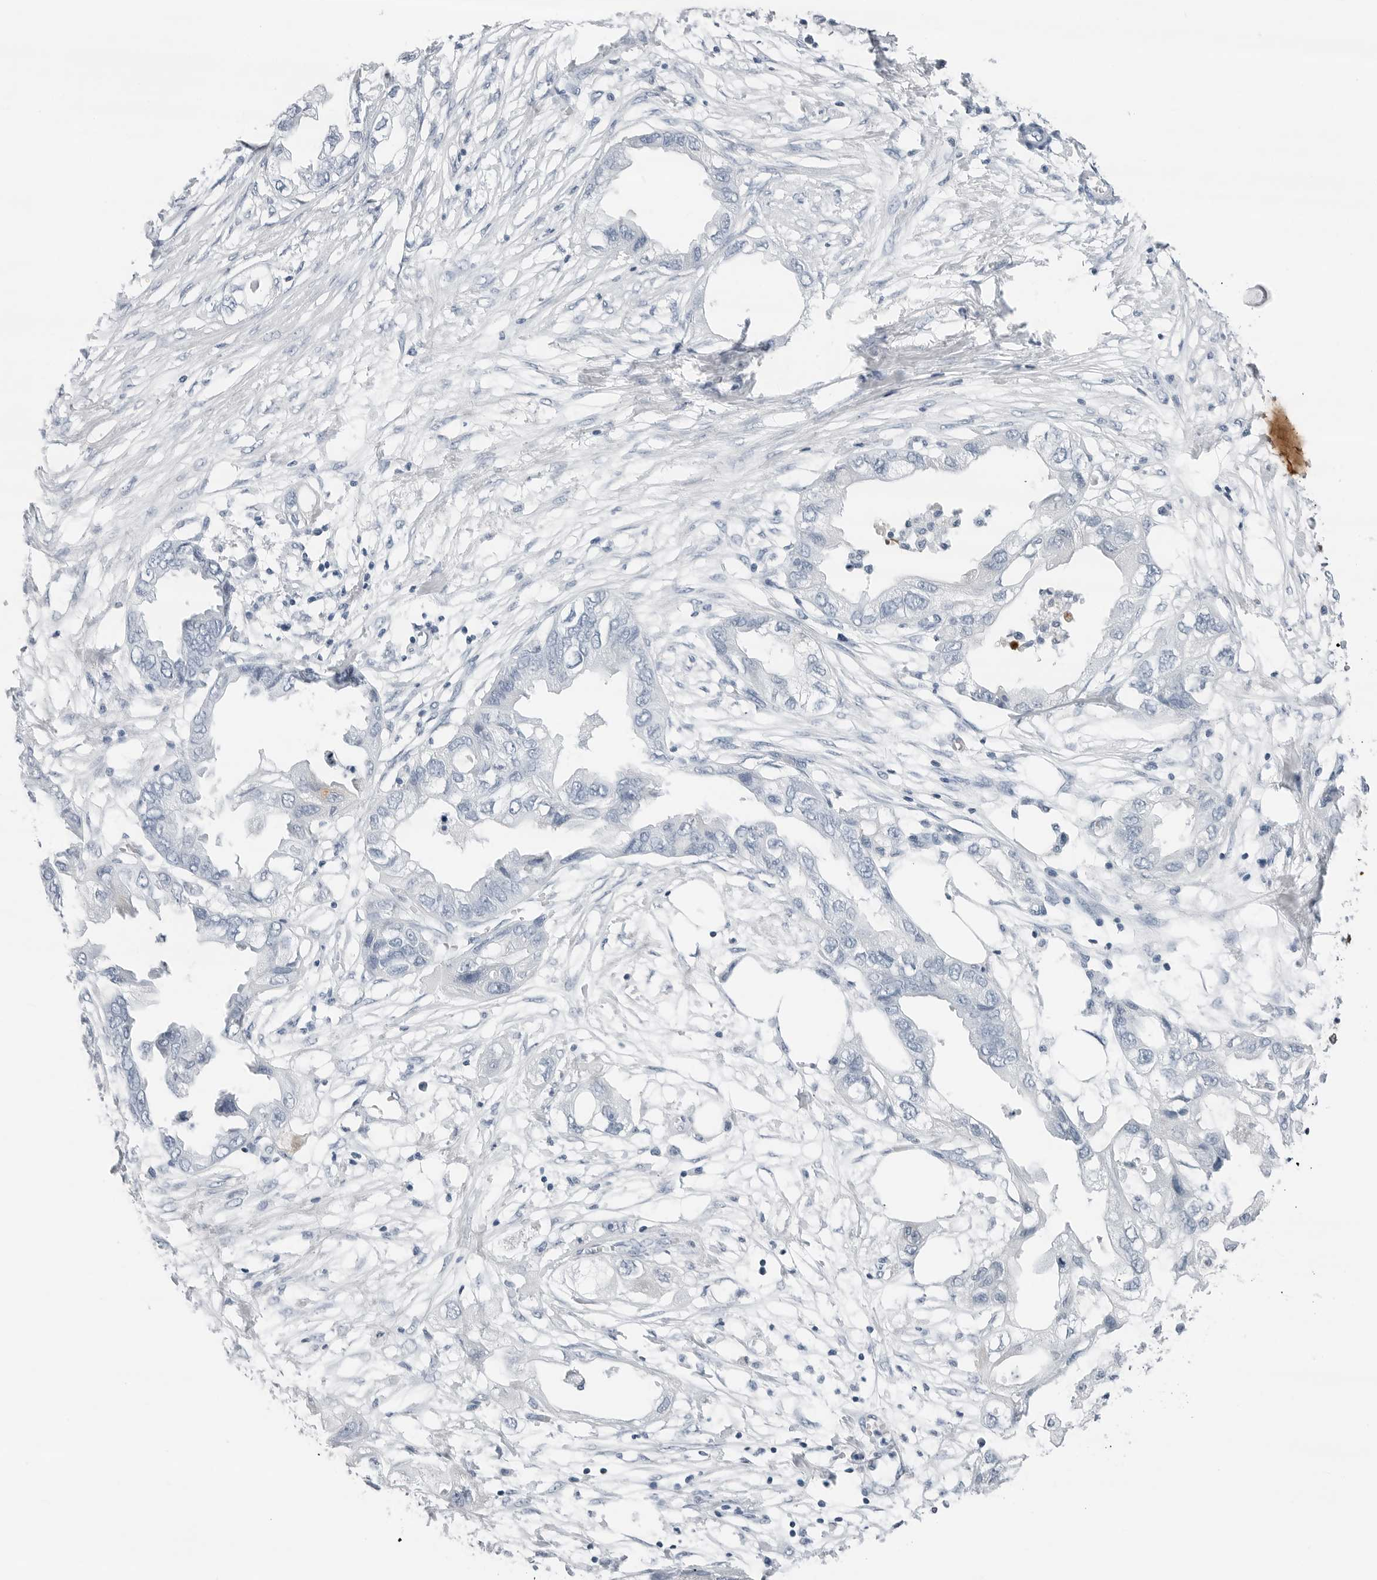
{"staining": {"intensity": "negative", "quantity": "none", "location": "none"}, "tissue": "endometrial cancer", "cell_type": "Tumor cells", "image_type": "cancer", "snomed": [{"axis": "morphology", "description": "Adenocarcinoma, NOS"}, {"axis": "morphology", "description": "Adenocarcinoma, metastatic, NOS"}, {"axis": "topography", "description": "Adipose tissue"}, {"axis": "topography", "description": "Endometrium"}], "caption": "An image of endometrial cancer stained for a protein demonstrates no brown staining in tumor cells.", "gene": "SLPI", "patient": {"sex": "female", "age": 67}}